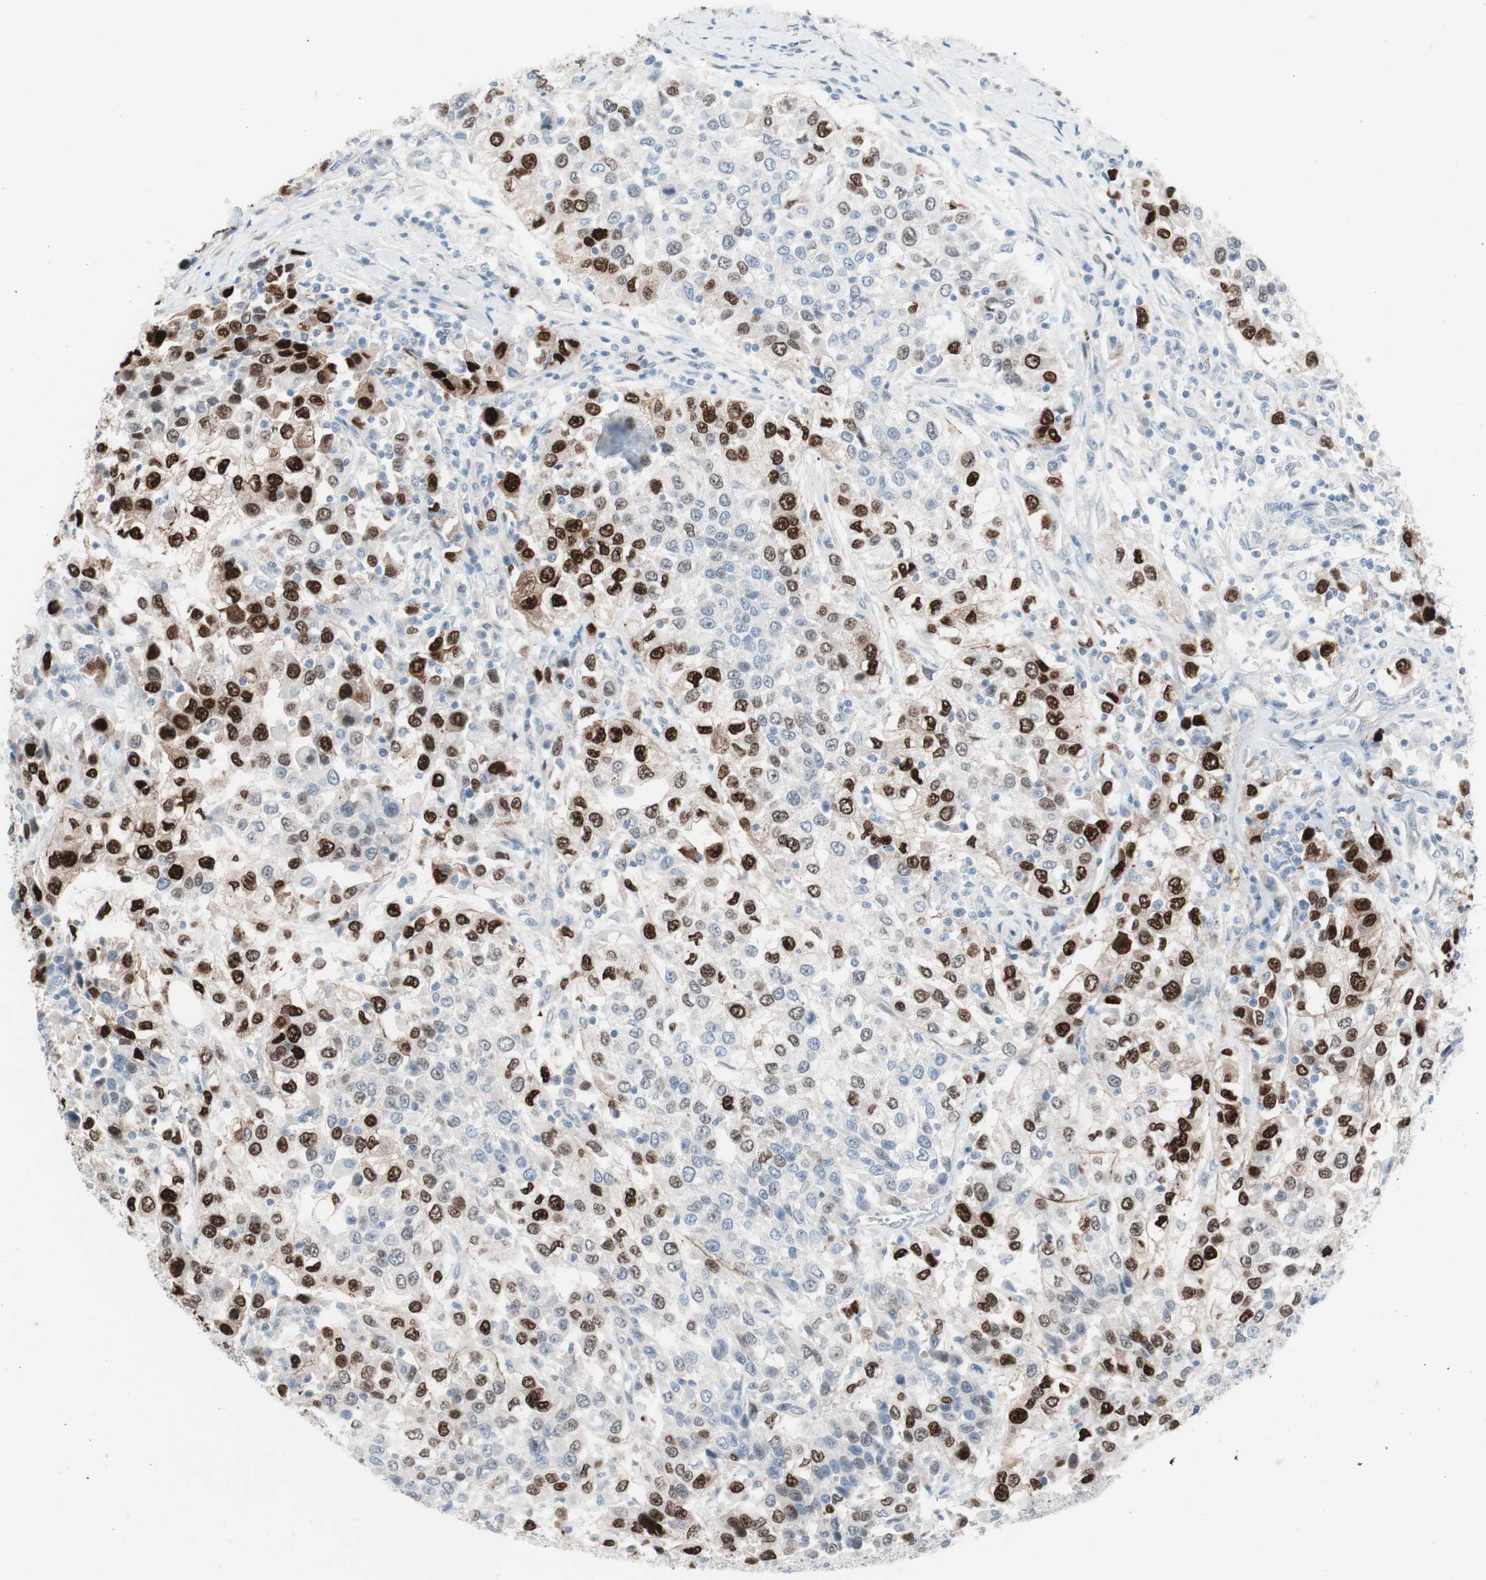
{"staining": {"intensity": "strong", "quantity": "25%-75%", "location": "nuclear"}, "tissue": "urothelial cancer", "cell_type": "Tumor cells", "image_type": "cancer", "snomed": [{"axis": "morphology", "description": "Urothelial carcinoma, High grade"}, {"axis": "topography", "description": "Urinary bladder"}], "caption": "IHC photomicrograph of human urothelial carcinoma (high-grade) stained for a protein (brown), which demonstrates high levels of strong nuclear staining in approximately 25%-75% of tumor cells.", "gene": "FOSL1", "patient": {"sex": "female", "age": 80}}